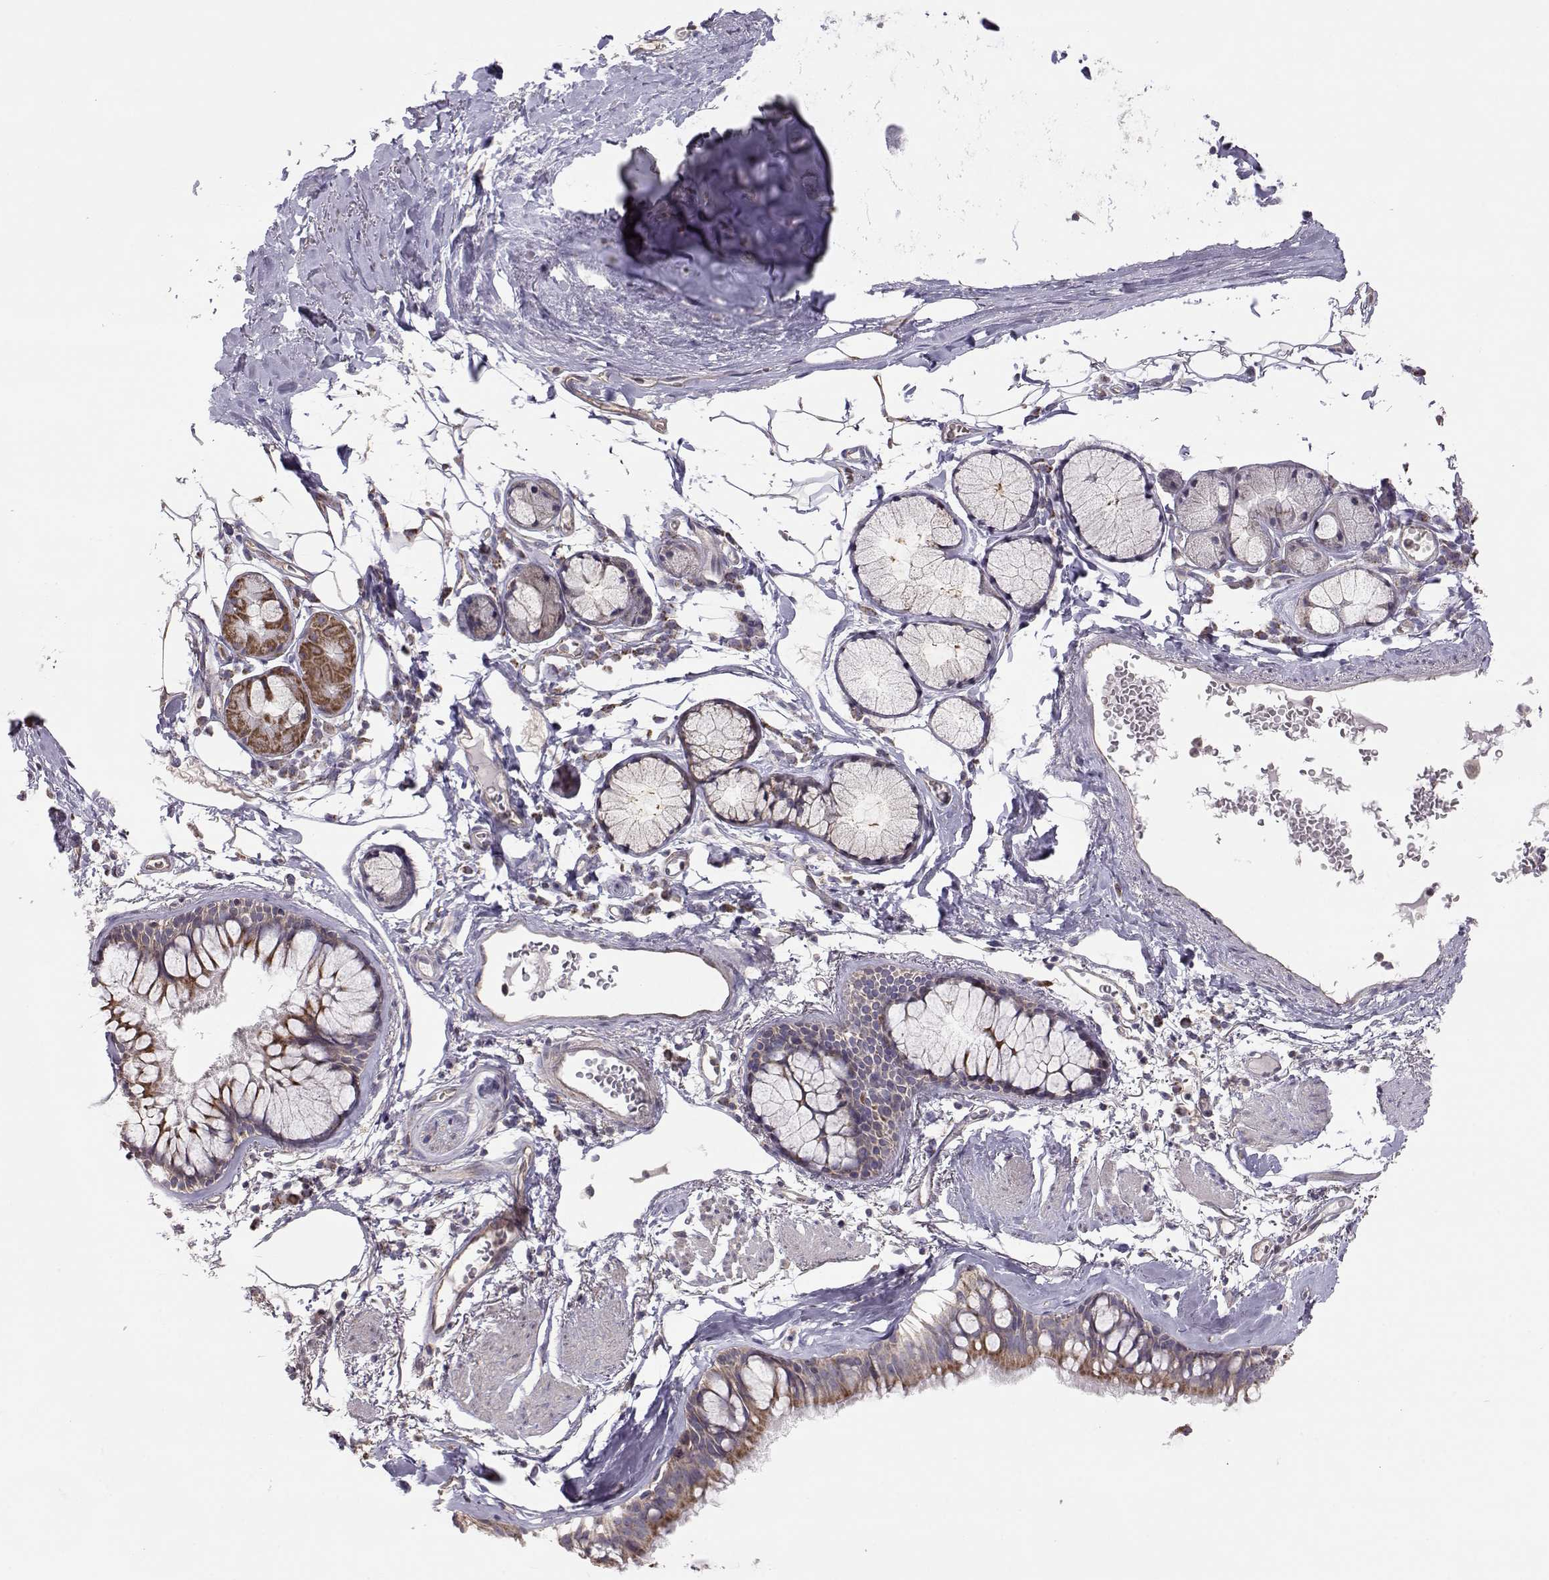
{"staining": {"intensity": "moderate", "quantity": "<25%", "location": "cytoplasmic/membranous"}, "tissue": "bronchus", "cell_type": "Respiratory epithelial cells", "image_type": "normal", "snomed": [{"axis": "morphology", "description": "Normal tissue, NOS"}, {"axis": "morphology", "description": "Squamous cell carcinoma, NOS"}, {"axis": "topography", "description": "Cartilage tissue"}, {"axis": "topography", "description": "Bronchus"}], "caption": "Immunohistochemistry (IHC) (DAB) staining of unremarkable bronchus displays moderate cytoplasmic/membranous protein positivity in about <25% of respiratory epithelial cells.", "gene": "NCAM2", "patient": {"sex": "male", "age": 72}}